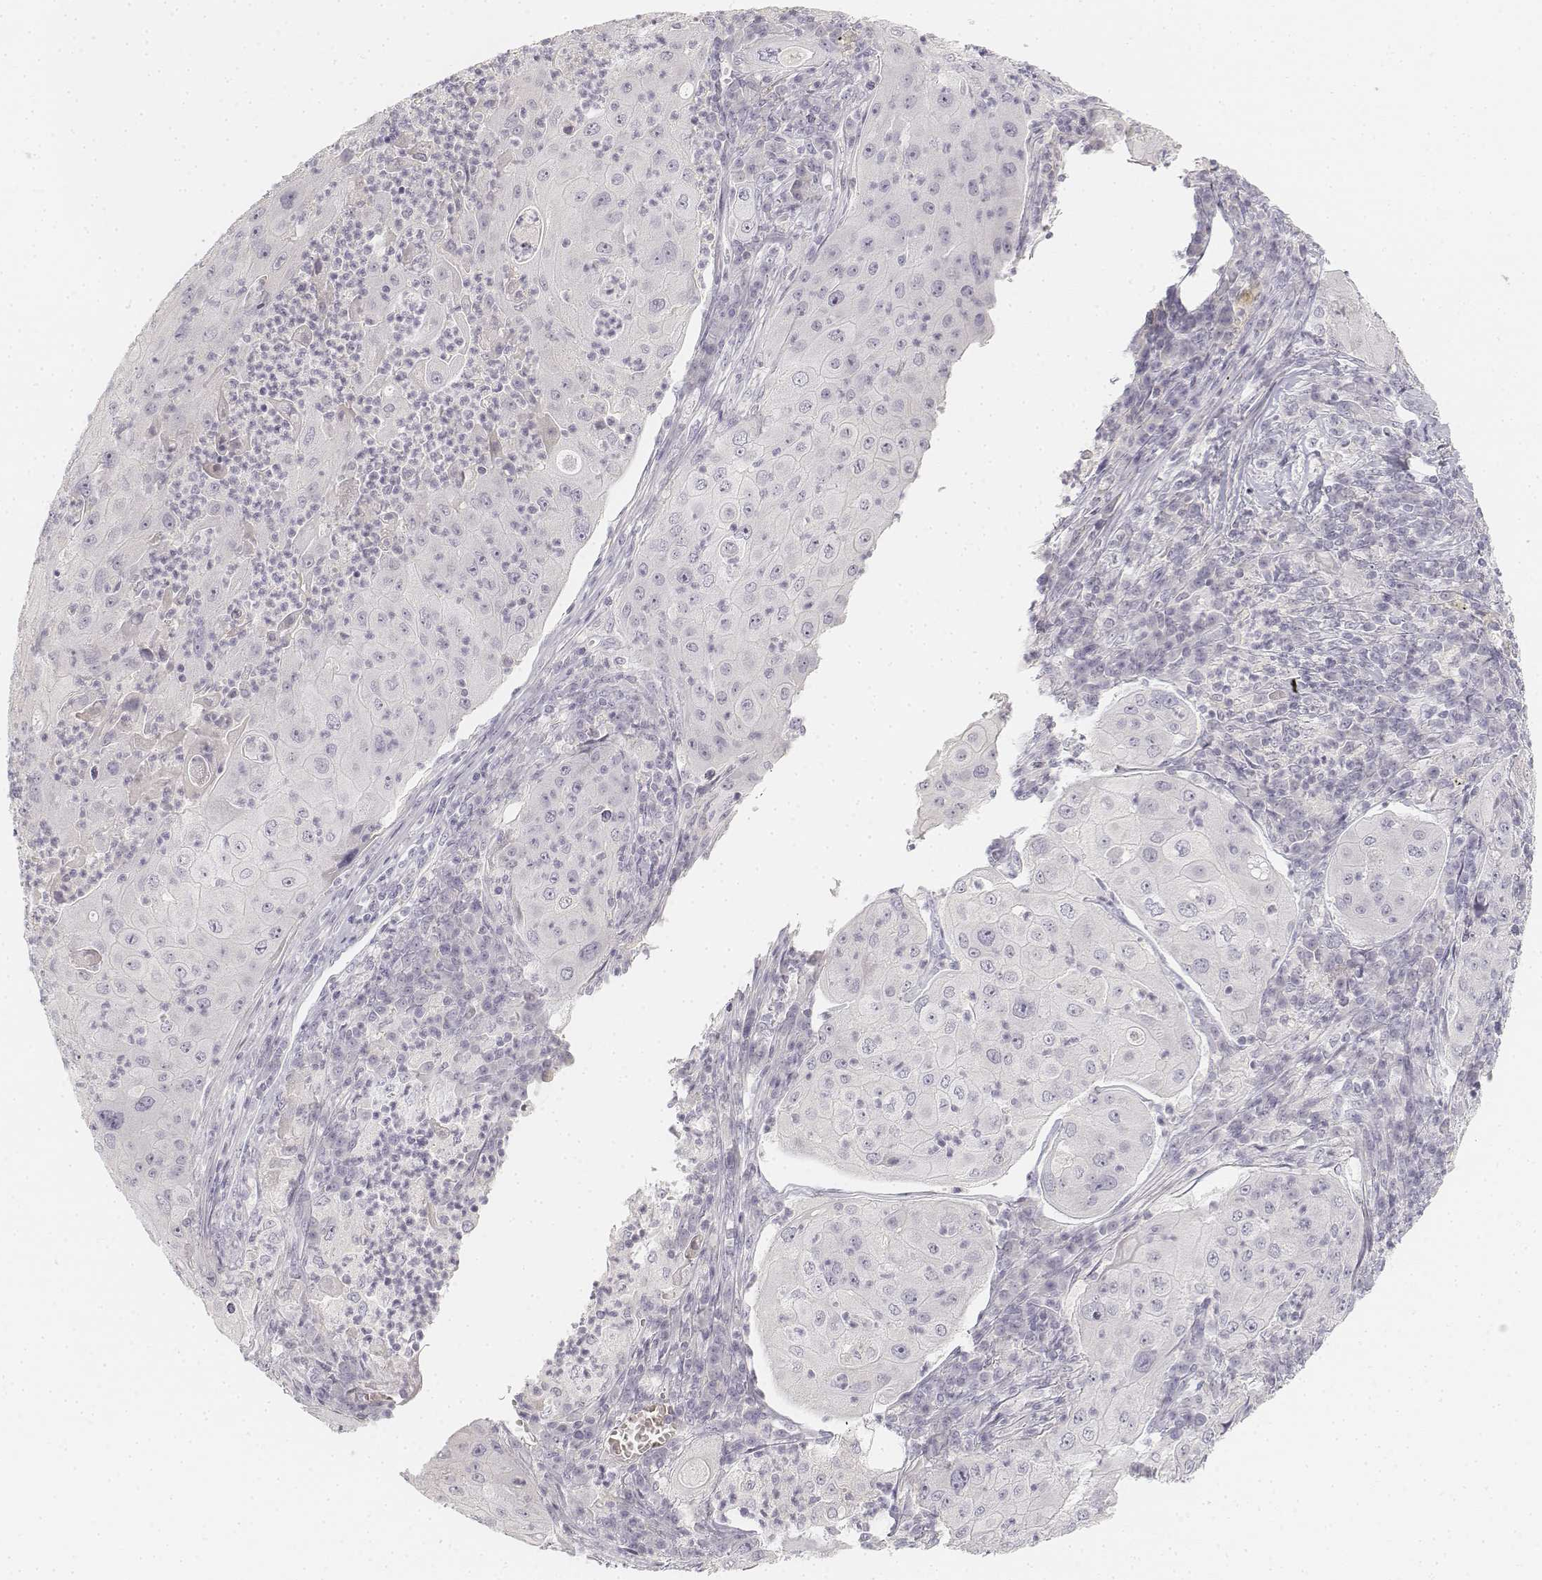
{"staining": {"intensity": "negative", "quantity": "none", "location": "none"}, "tissue": "lung cancer", "cell_type": "Tumor cells", "image_type": "cancer", "snomed": [{"axis": "morphology", "description": "Squamous cell carcinoma, NOS"}, {"axis": "topography", "description": "Lung"}], "caption": "Tumor cells are negative for brown protein staining in lung cancer (squamous cell carcinoma).", "gene": "DSG4", "patient": {"sex": "female", "age": 59}}